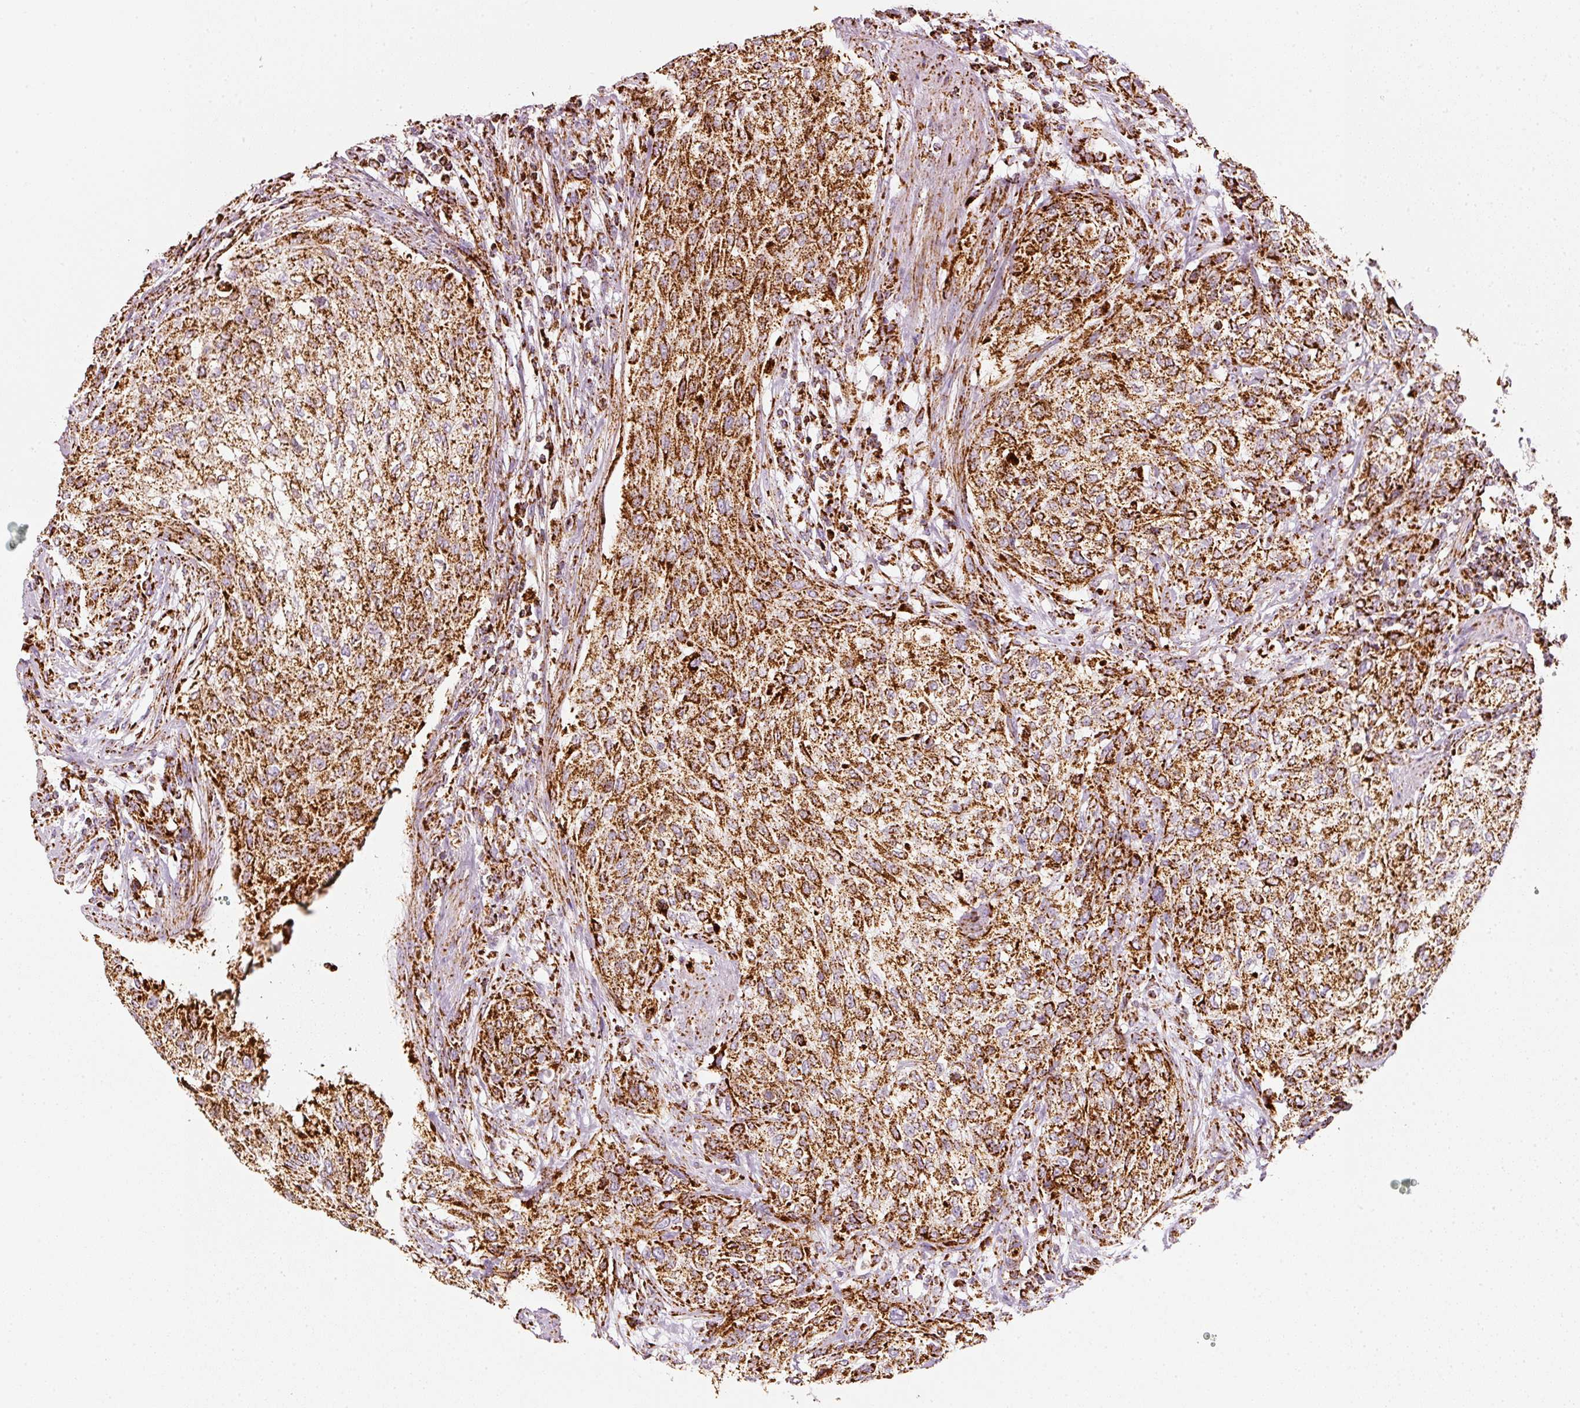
{"staining": {"intensity": "strong", "quantity": ">75%", "location": "cytoplasmic/membranous"}, "tissue": "urothelial cancer", "cell_type": "Tumor cells", "image_type": "cancer", "snomed": [{"axis": "morphology", "description": "Urothelial carcinoma, High grade"}, {"axis": "topography", "description": "Urinary bladder"}], "caption": "Brown immunohistochemical staining in urothelial cancer displays strong cytoplasmic/membranous expression in about >75% of tumor cells.", "gene": "MT-CO2", "patient": {"sex": "male", "age": 35}}